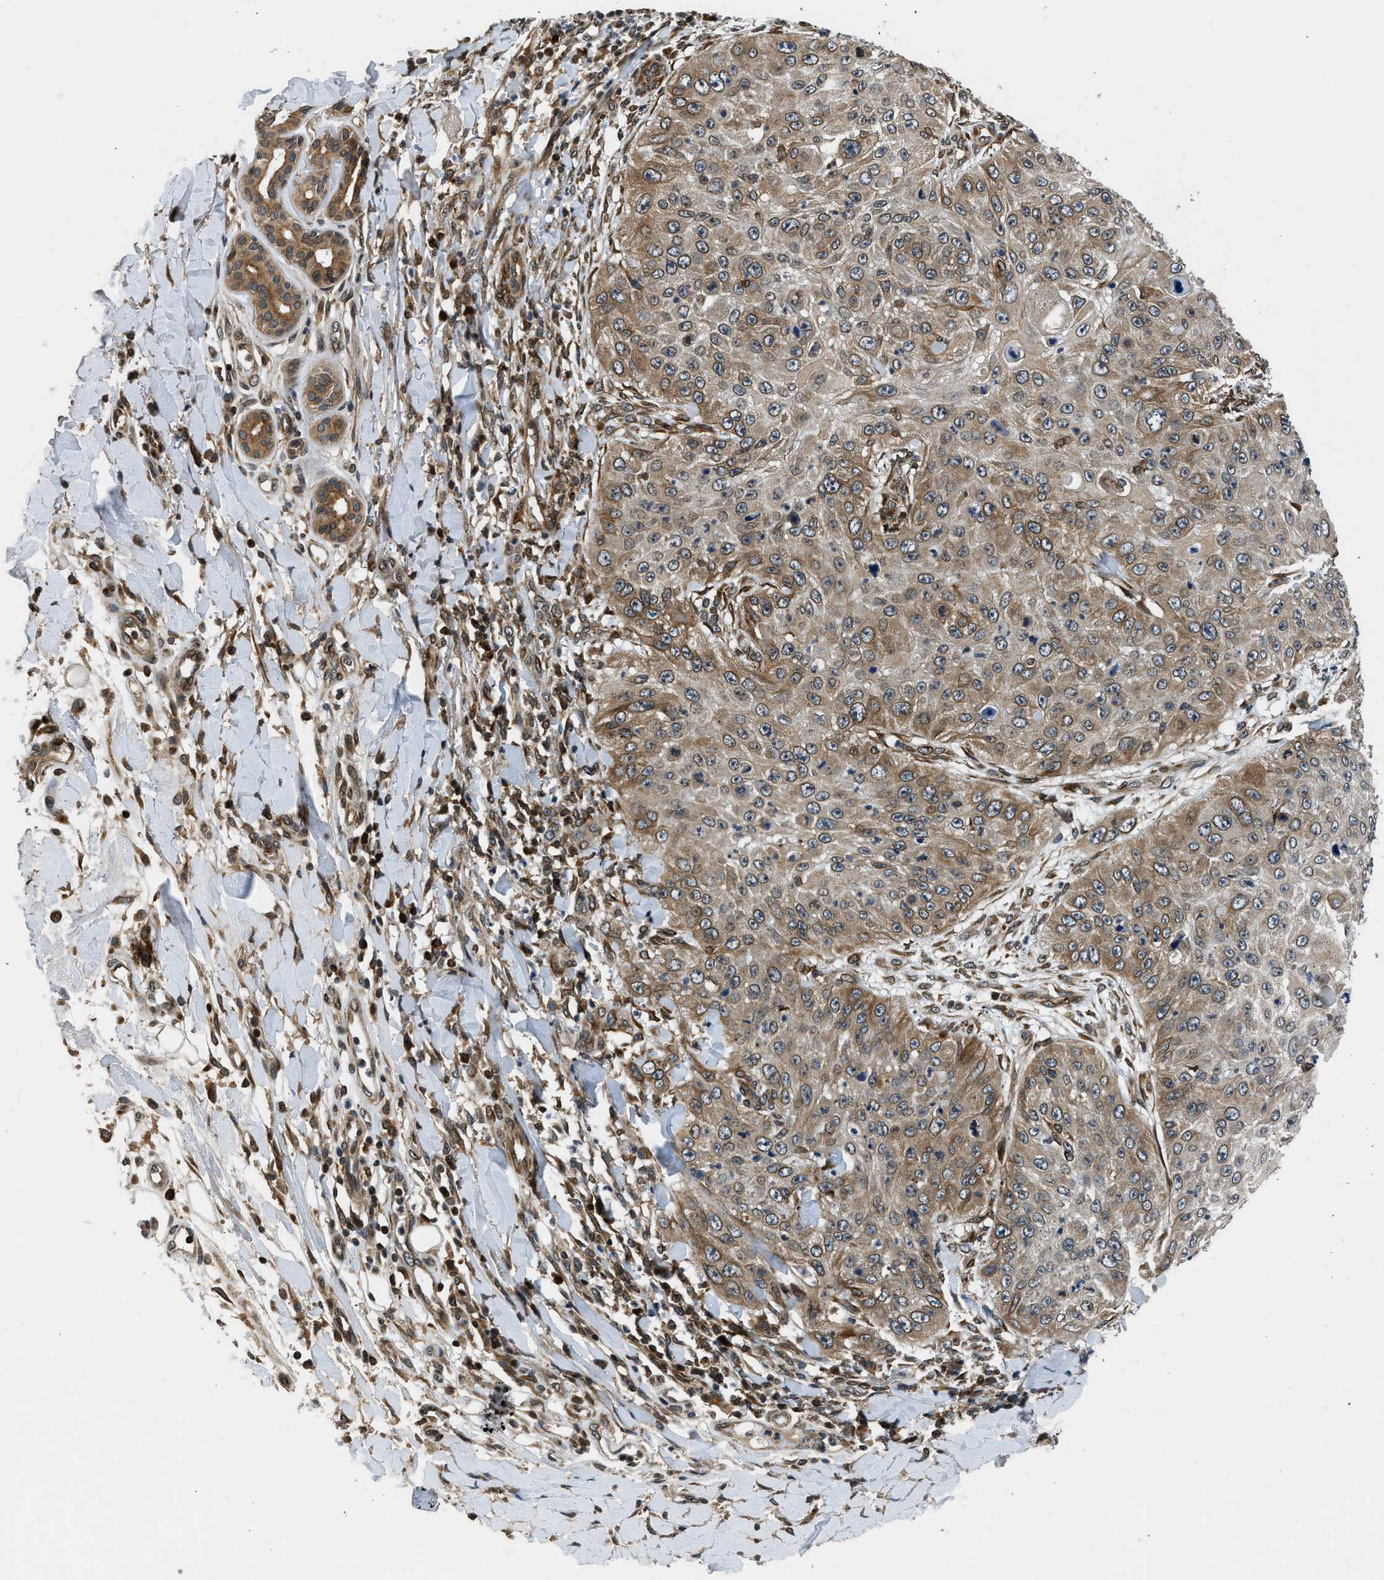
{"staining": {"intensity": "moderate", "quantity": ">75%", "location": "cytoplasmic/membranous"}, "tissue": "skin cancer", "cell_type": "Tumor cells", "image_type": "cancer", "snomed": [{"axis": "morphology", "description": "Squamous cell carcinoma, NOS"}, {"axis": "topography", "description": "Skin"}], "caption": "This is an image of immunohistochemistry staining of squamous cell carcinoma (skin), which shows moderate staining in the cytoplasmic/membranous of tumor cells.", "gene": "RETREG3", "patient": {"sex": "female", "age": 80}}